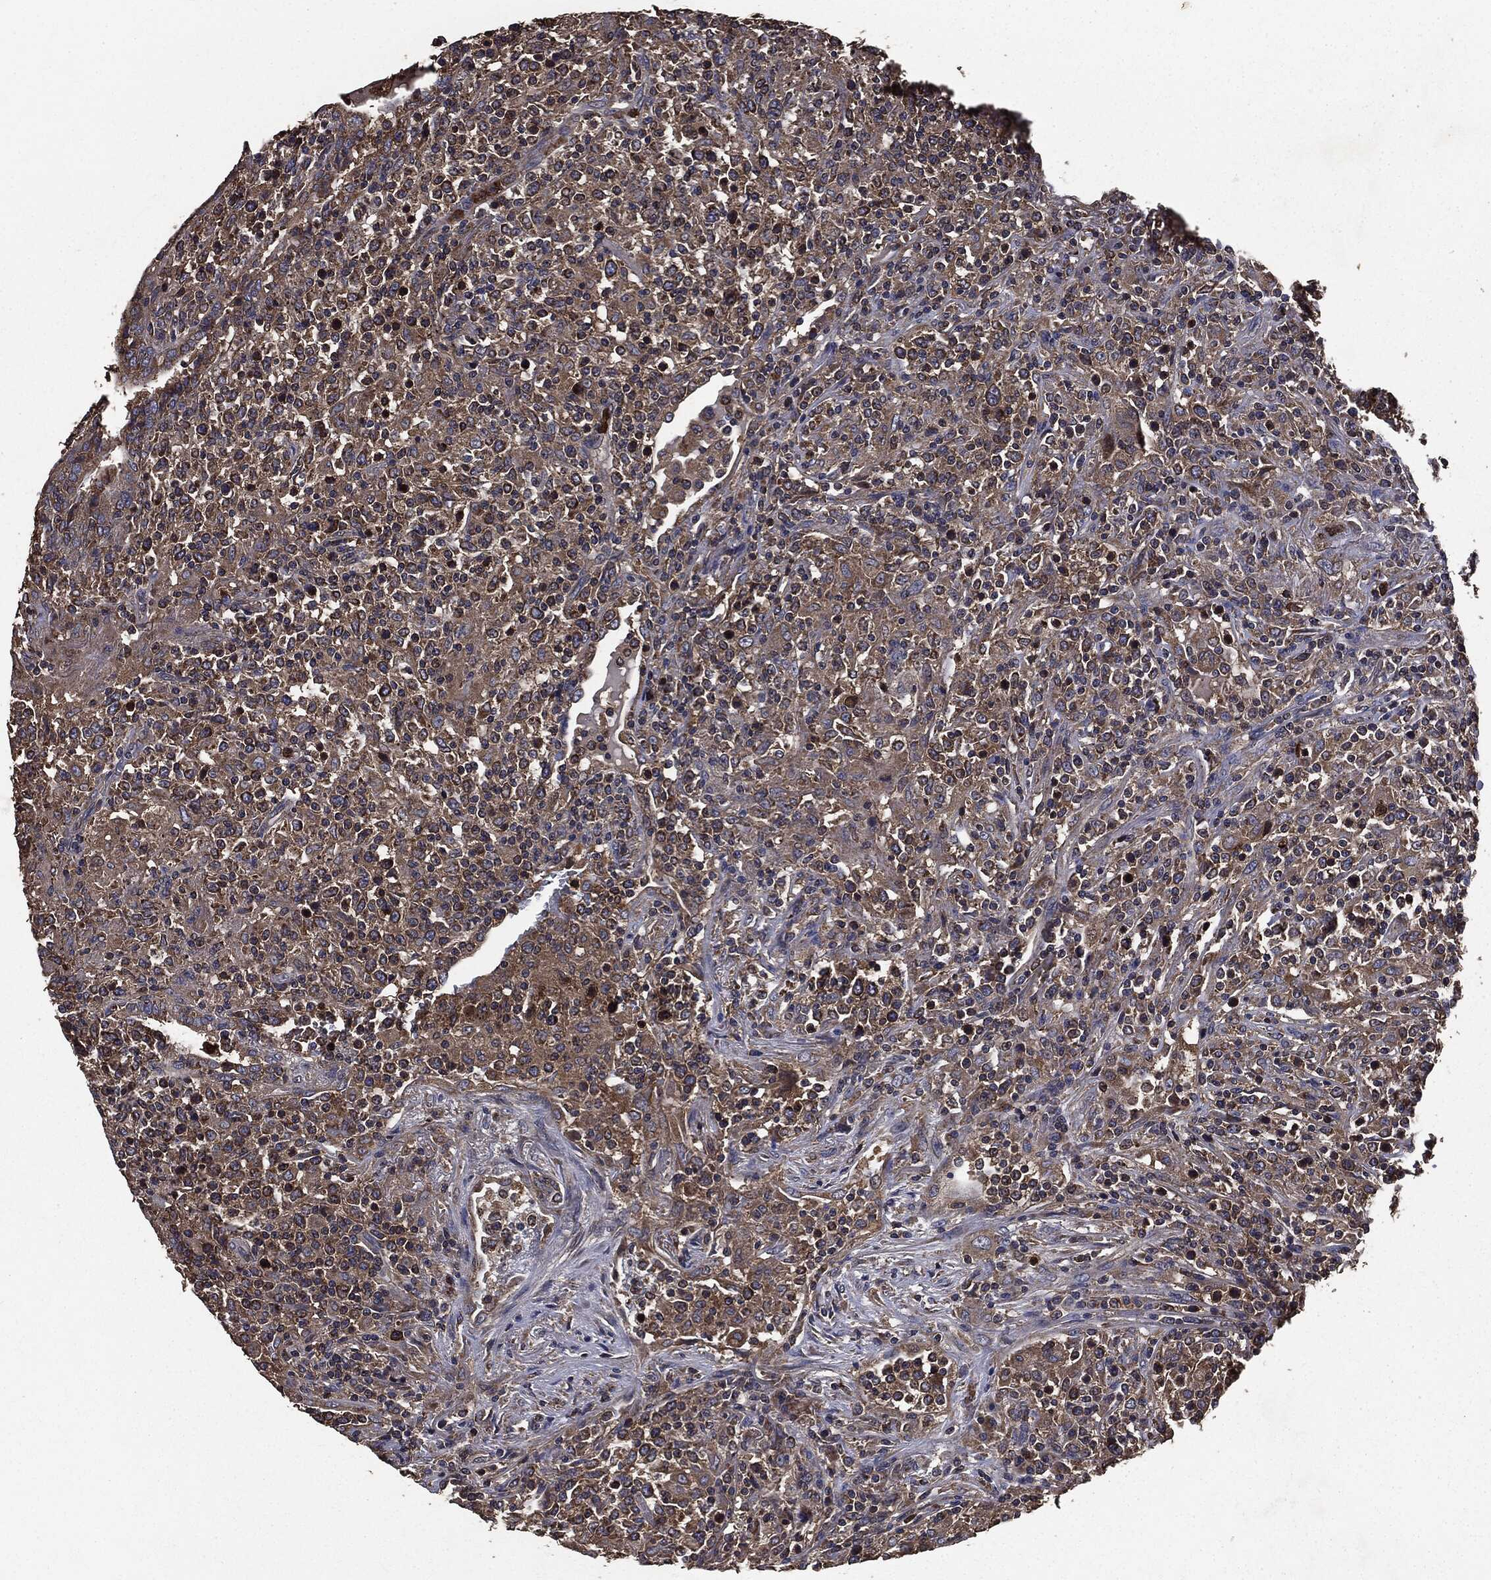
{"staining": {"intensity": "moderate", "quantity": ">75%", "location": "cytoplasmic/membranous"}, "tissue": "lymphoma", "cell_type": "Tumor cells", "image_type": "cancer", "snomed": [{"axis": "morphology", "description": "Malignant lymphoma, non-Hodgkin's type, High grade"}, {"axis": "topography", "description": "Lung"}], "caption": "Immunohistochemistry image of human lymphoma stained for a protein (brown), which shows medium levels of moderate cytoplasmic/membranous expression in approximately >75% of tumor cells.", "gene": "MAPK6", "patient": {"sex": "male", "age": 79}}